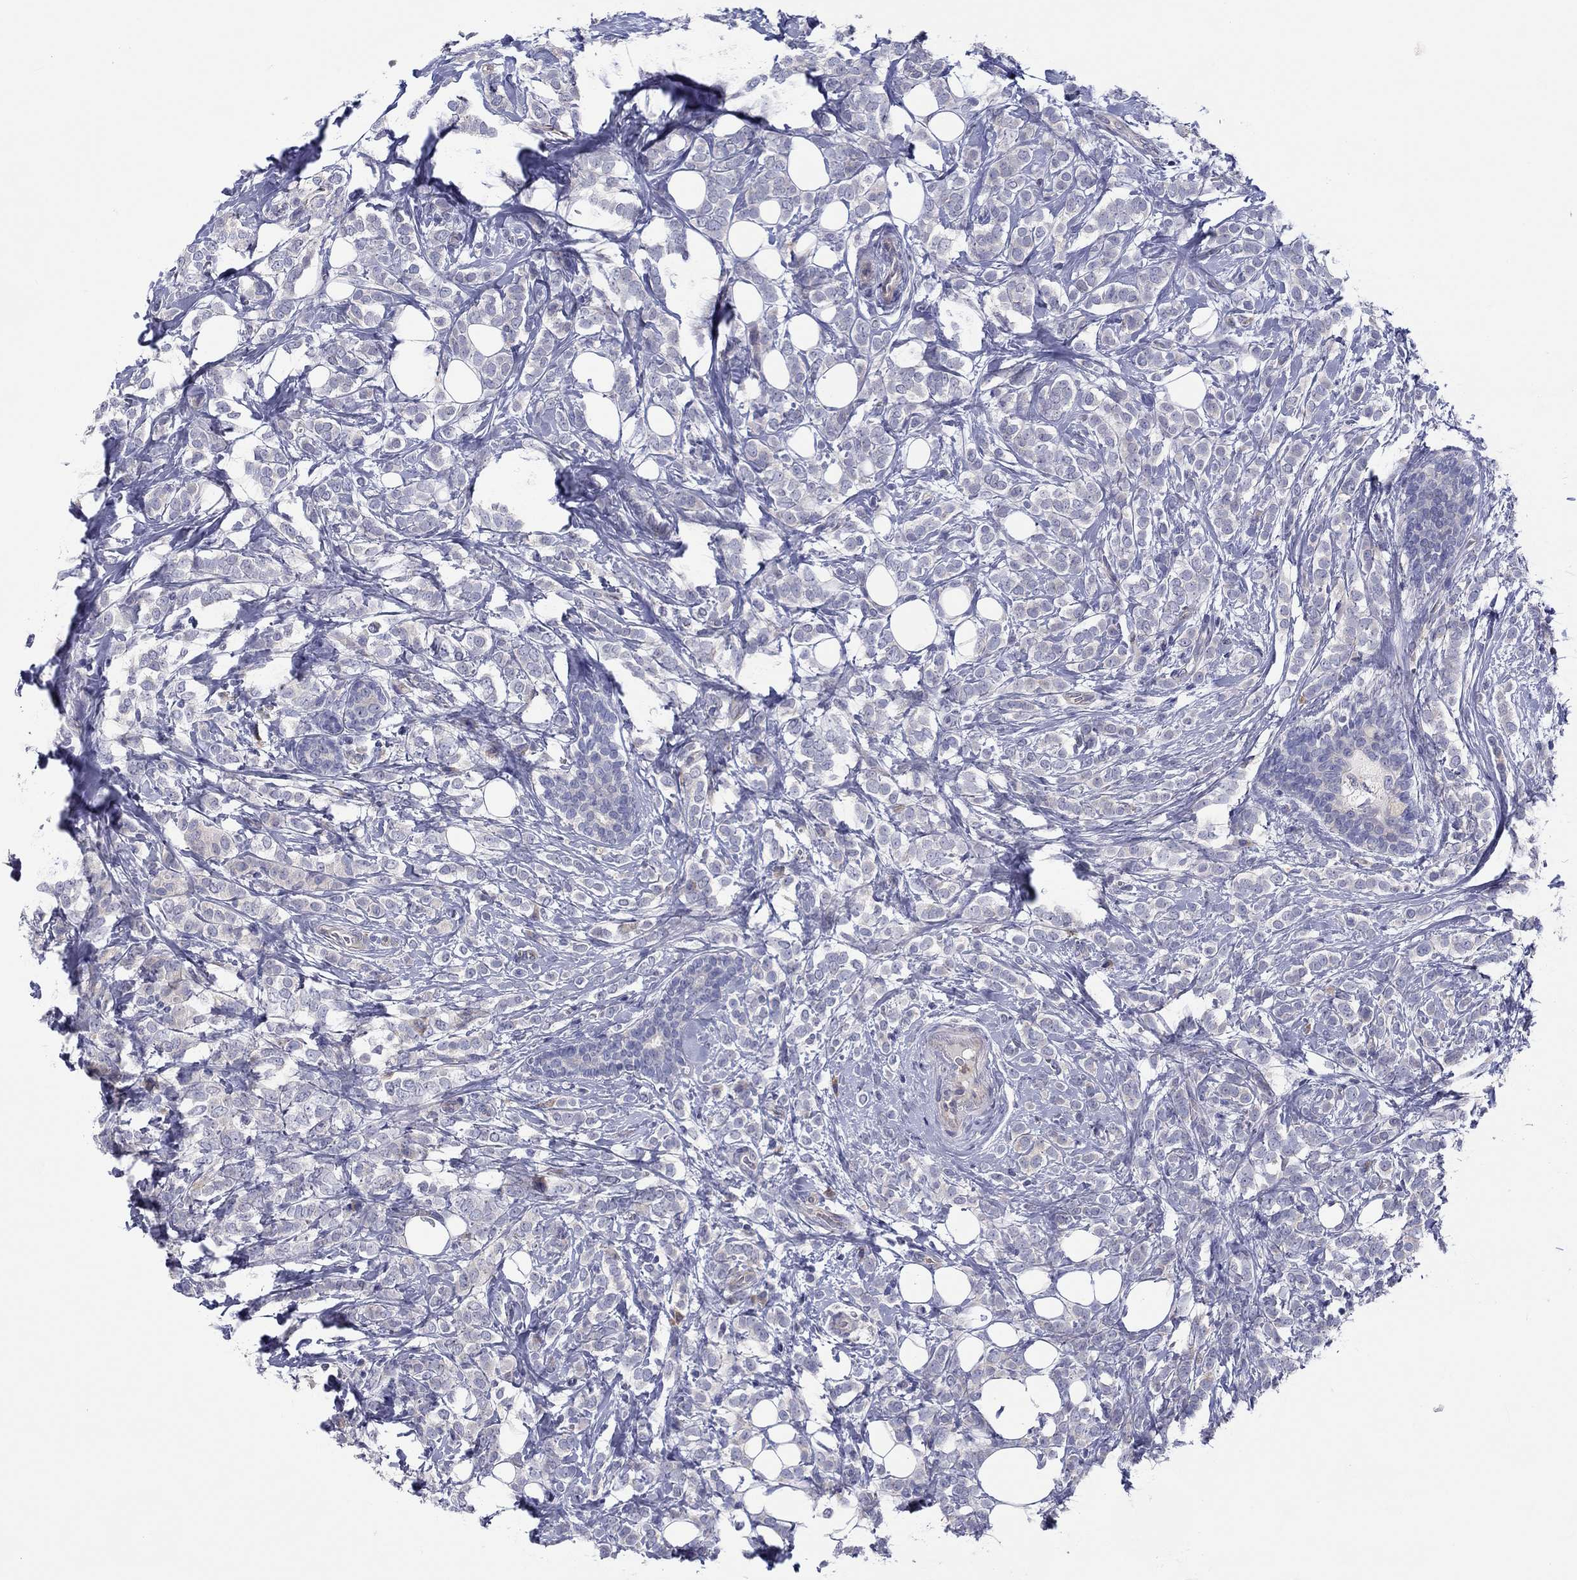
{"staining": {"intensity": "negative", "quantity": "none", "location": "none"}, "tissue": "breast cancer", "cell_type": "Tumor cells", "image_type": "cancer", "snomed": [{"axis": "morphology", "description": "Lobular carcinoma"}, {"axis": "topography", "description": "Breast"}], "caption": "This is an immunohistochemistry (IHC) micrograph of human breast cancer (lobular carcinoma). There is no expression in tumor cells.", "gene": "ABCG4", "patient": {"sex": "female", "age": 49}}